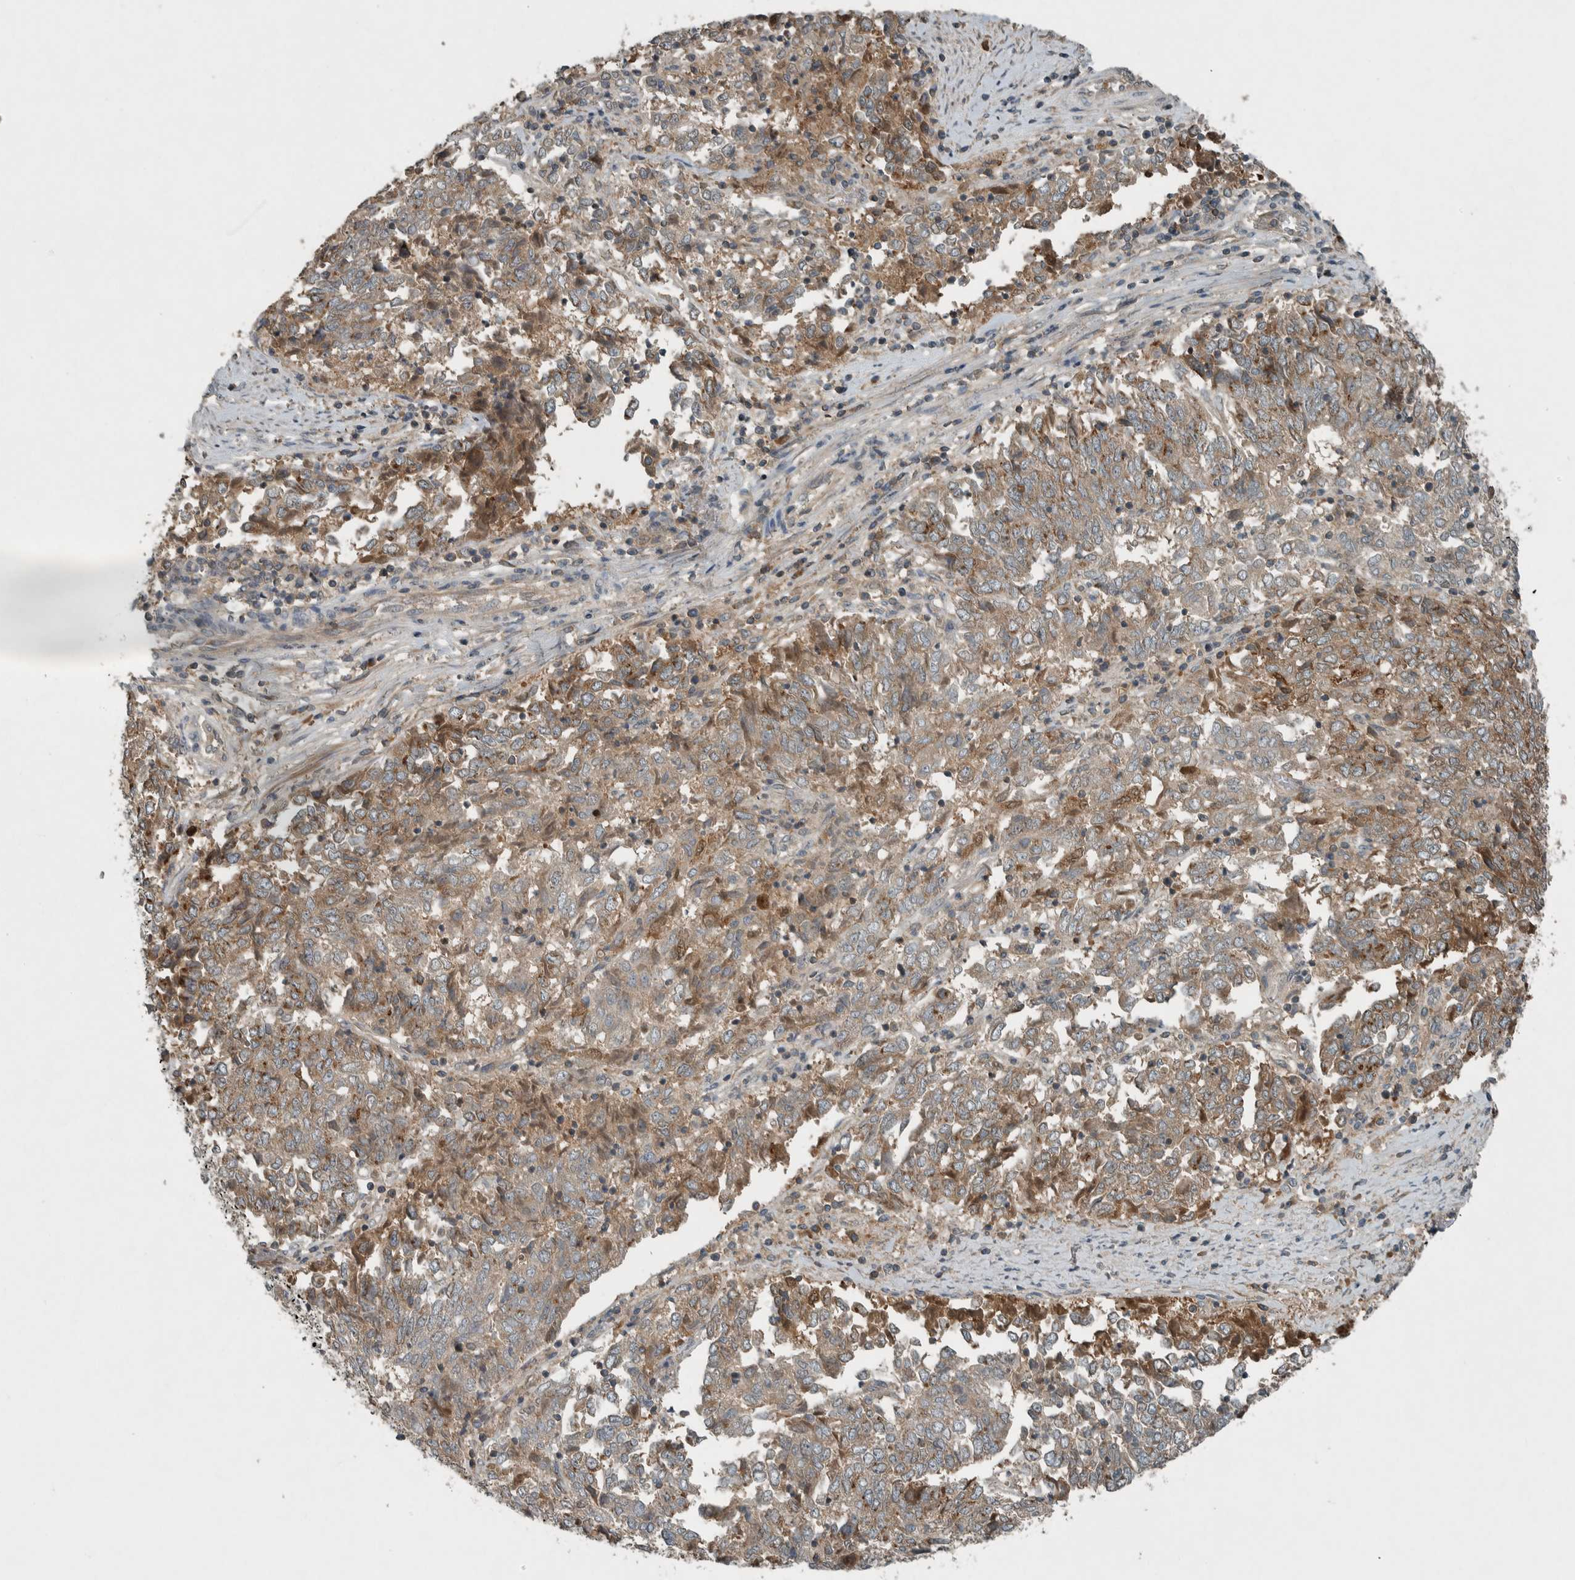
{"staining": {"intensity": "weak", "quantity": ">75%", "location": "cytoplasmic/membranous"}, "tissue": "endometrial cancer", "cell_type": "Tumor cells", "image_type": "cancer", "snomed": [{"axis": "morphology", "description": "Adenocarcinoma, NOS"}, {"axis": "topography", "description": "Endometrium"}], "caption": "Weak cytoplasmic/membranous positivity is present in approximately >75% of tumor cells in endometrial cancer (adenocarcinoma). The protein is stained brown, and the nuclei are stained in blue (DAB IHC with brightfield microscopy, high magnification).", "gene": "CLCN2", "patient": {"sex": "female", "age": 80}}